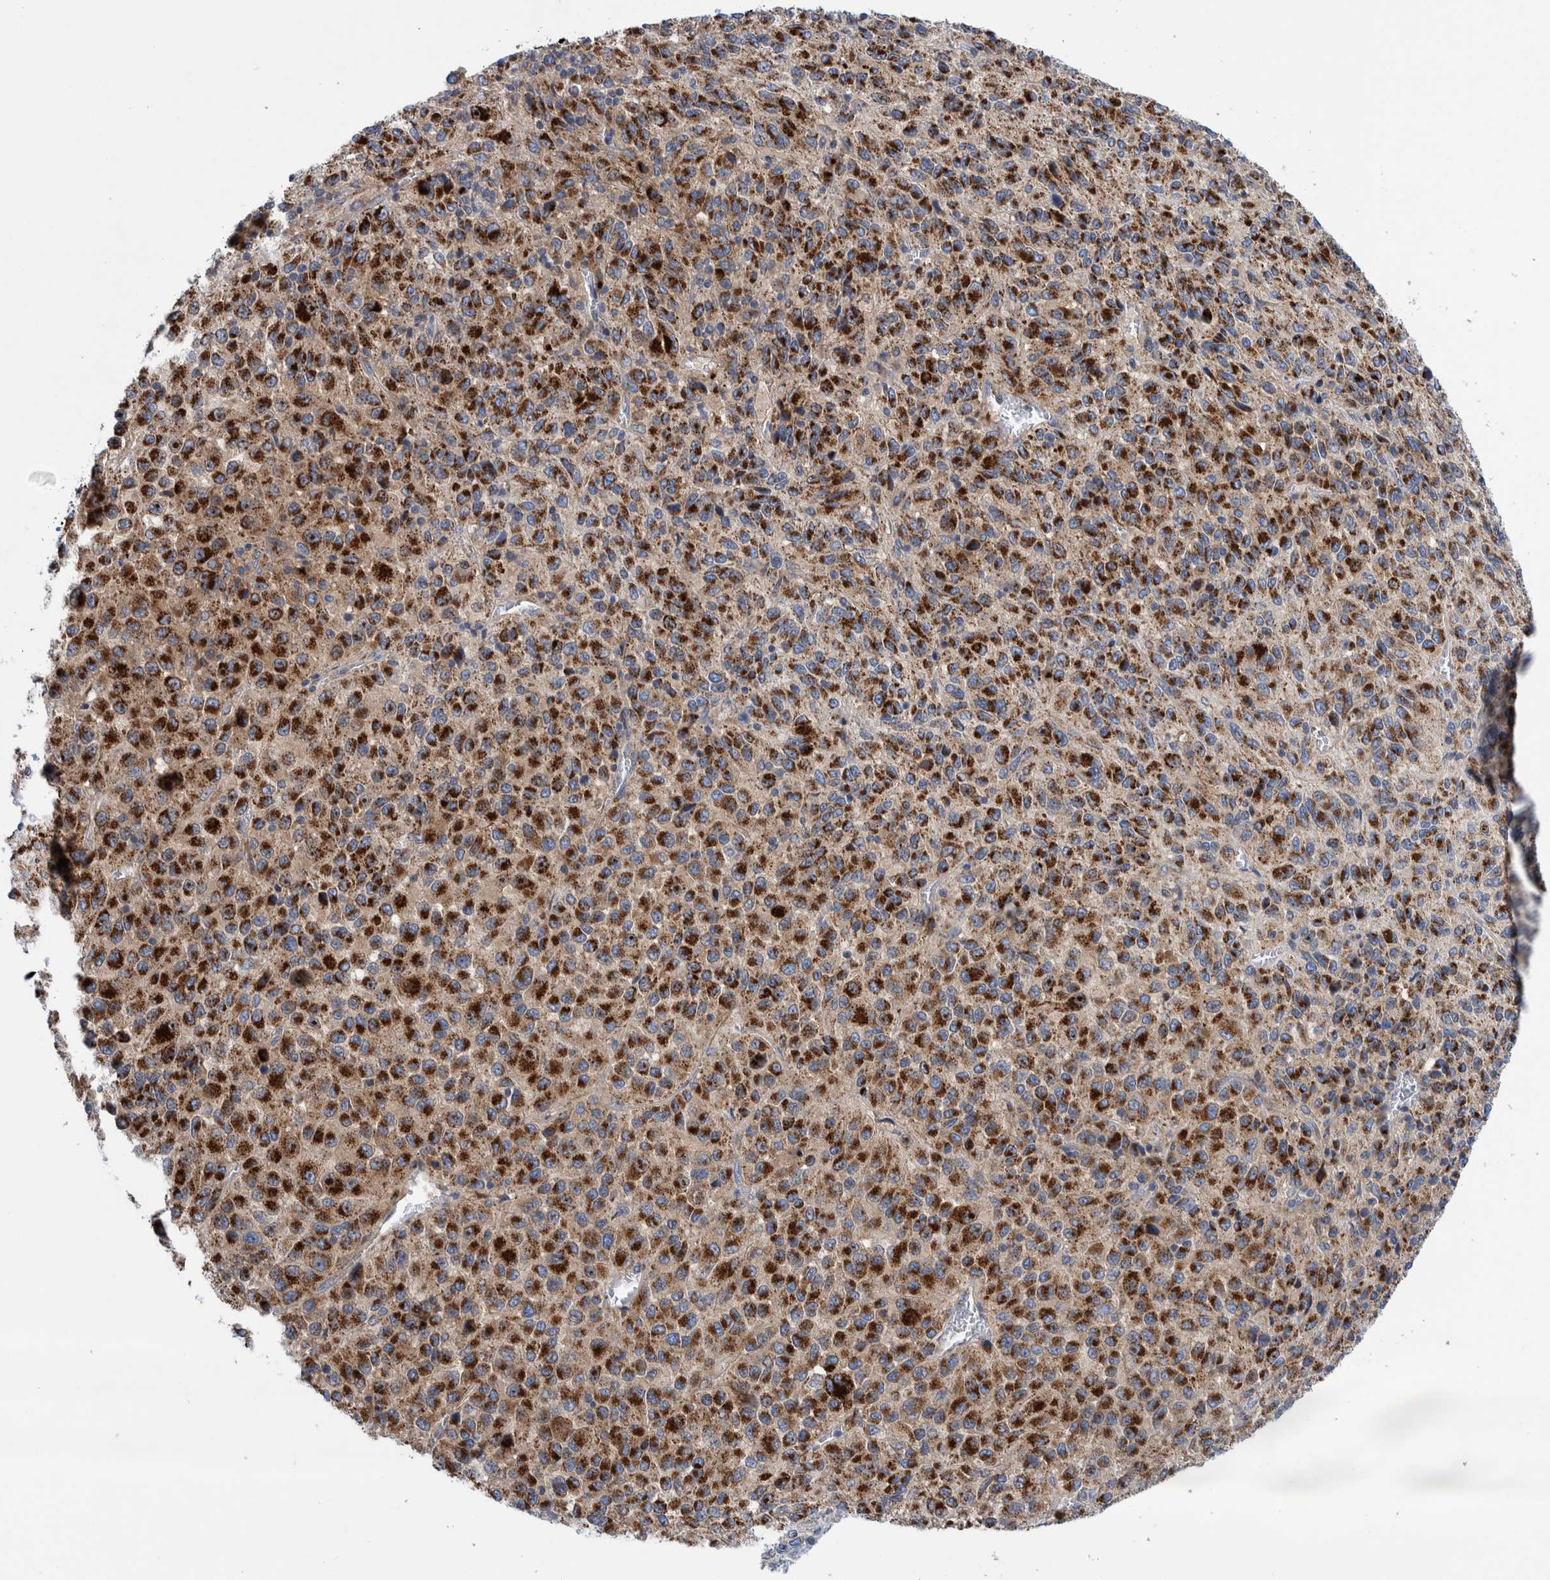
{"staining": {"intensity": "strong", "quantity": ">75%", "location": "cytoplasmic/membranous"}, "tissue": "melanoma", "cell_type": "Tumor cells", "image_type": "cancer", "snomed": [{"axis": "morphology", "description": "Malignant melanoma, Metastatic site"}, {"axis": "topography", "description": "Lung"}], "caption": "Strong cytoplasmic/membranous protein staining is seen in about >75% of tumor cells in malignant melanoma (metastatic site).", "gene": "TRIM58", "patient": {"sex": "male", "age": 64}}